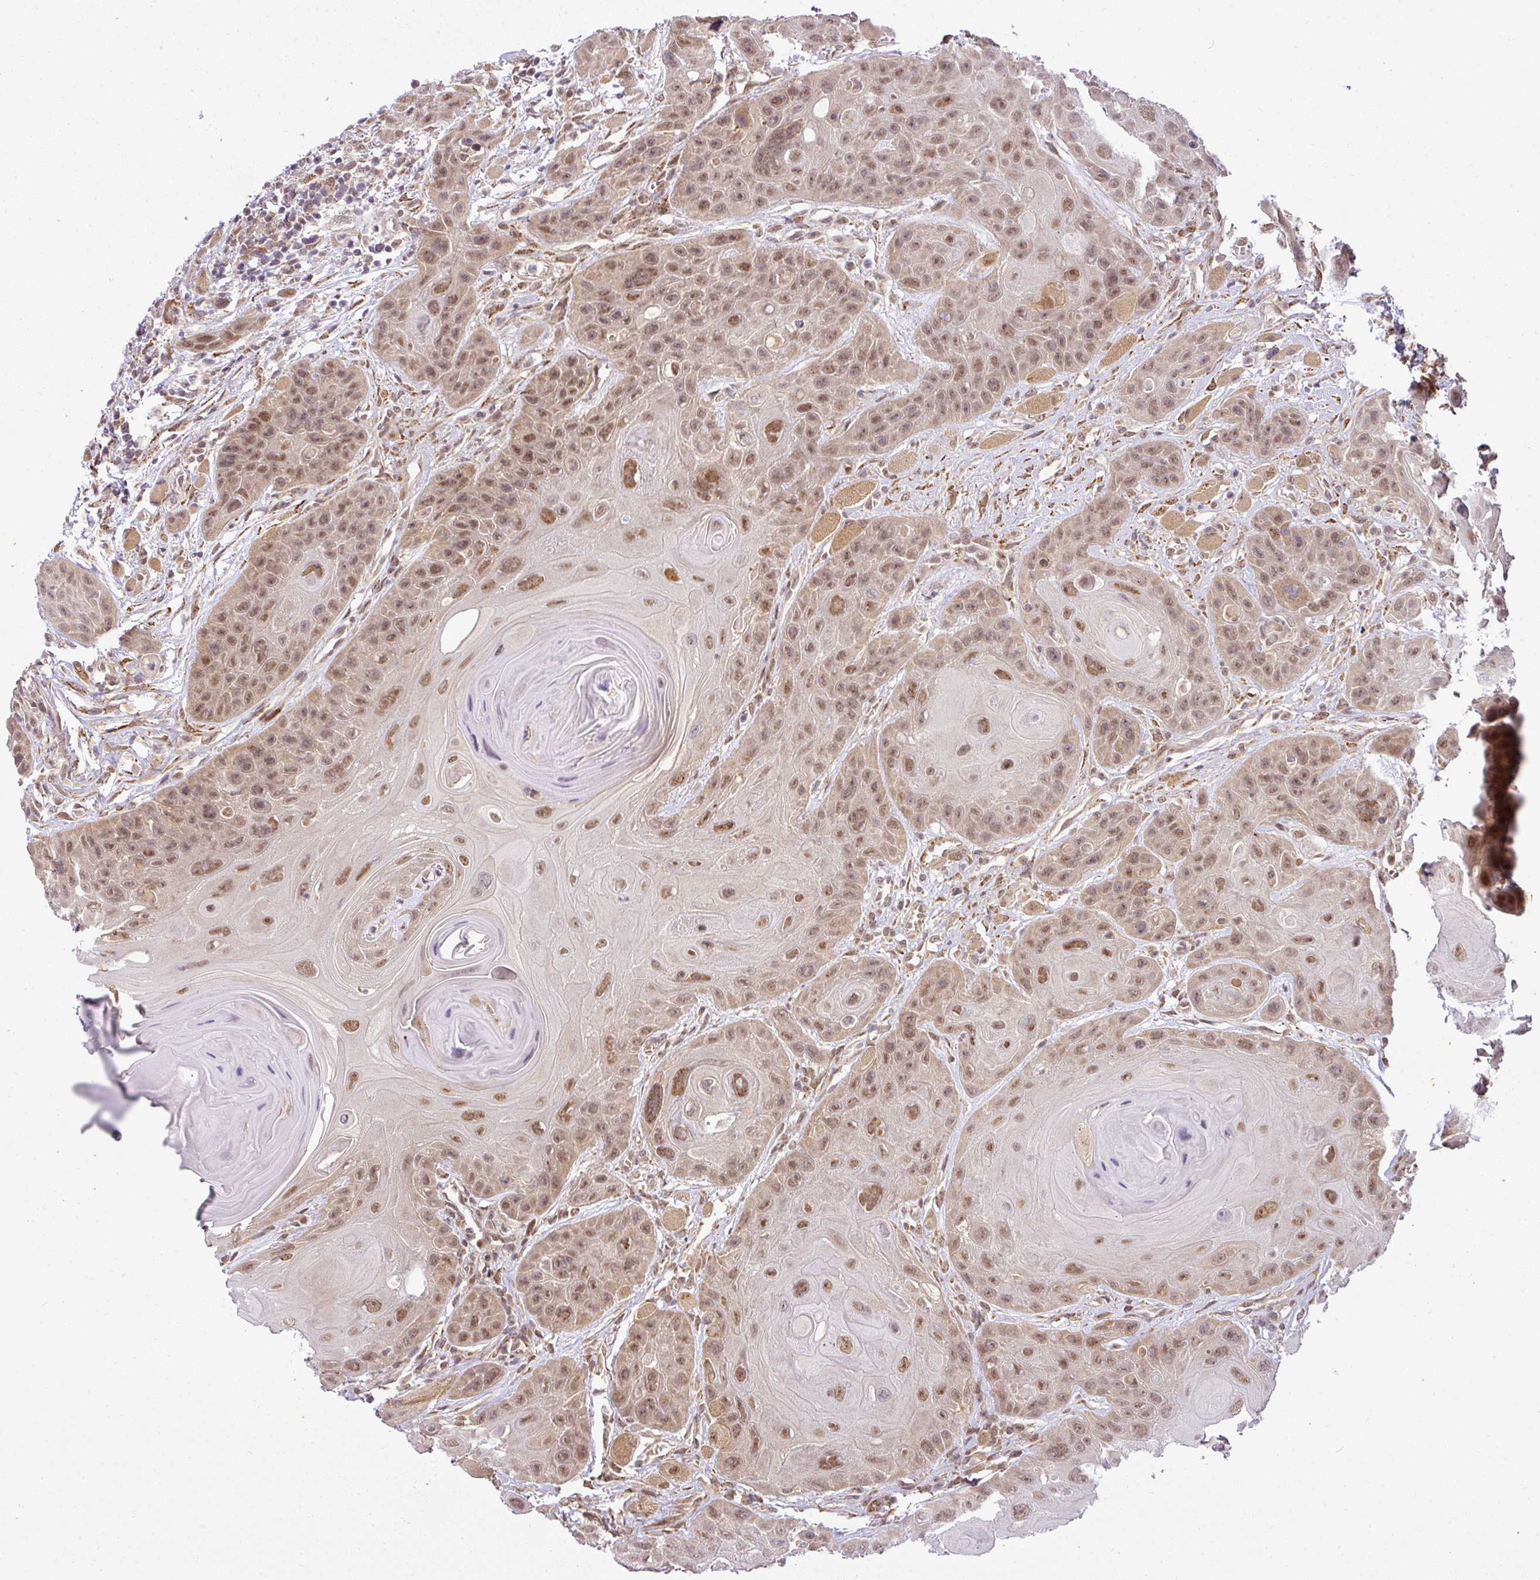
{"staining": {"intensity": "moderate", "quantity": ">75%", "location": "nuclear"}, "tissue": "head and neck cancer", "cell_type": "Tumor cells", "image_type": "cancer", "snomed": [{"axis": "morphology", "description": "Squamous cell carcinoma, NOS"}, {"axis": "topography", "description": "Head-Neck"}], "caption": "Tumor cells display moderate nuclear staining in approximately >75% of cells in head and neck squamous cell carcinoma.", "gene": "C1orf226", "patient": {"sex": "female", "age": 59}}